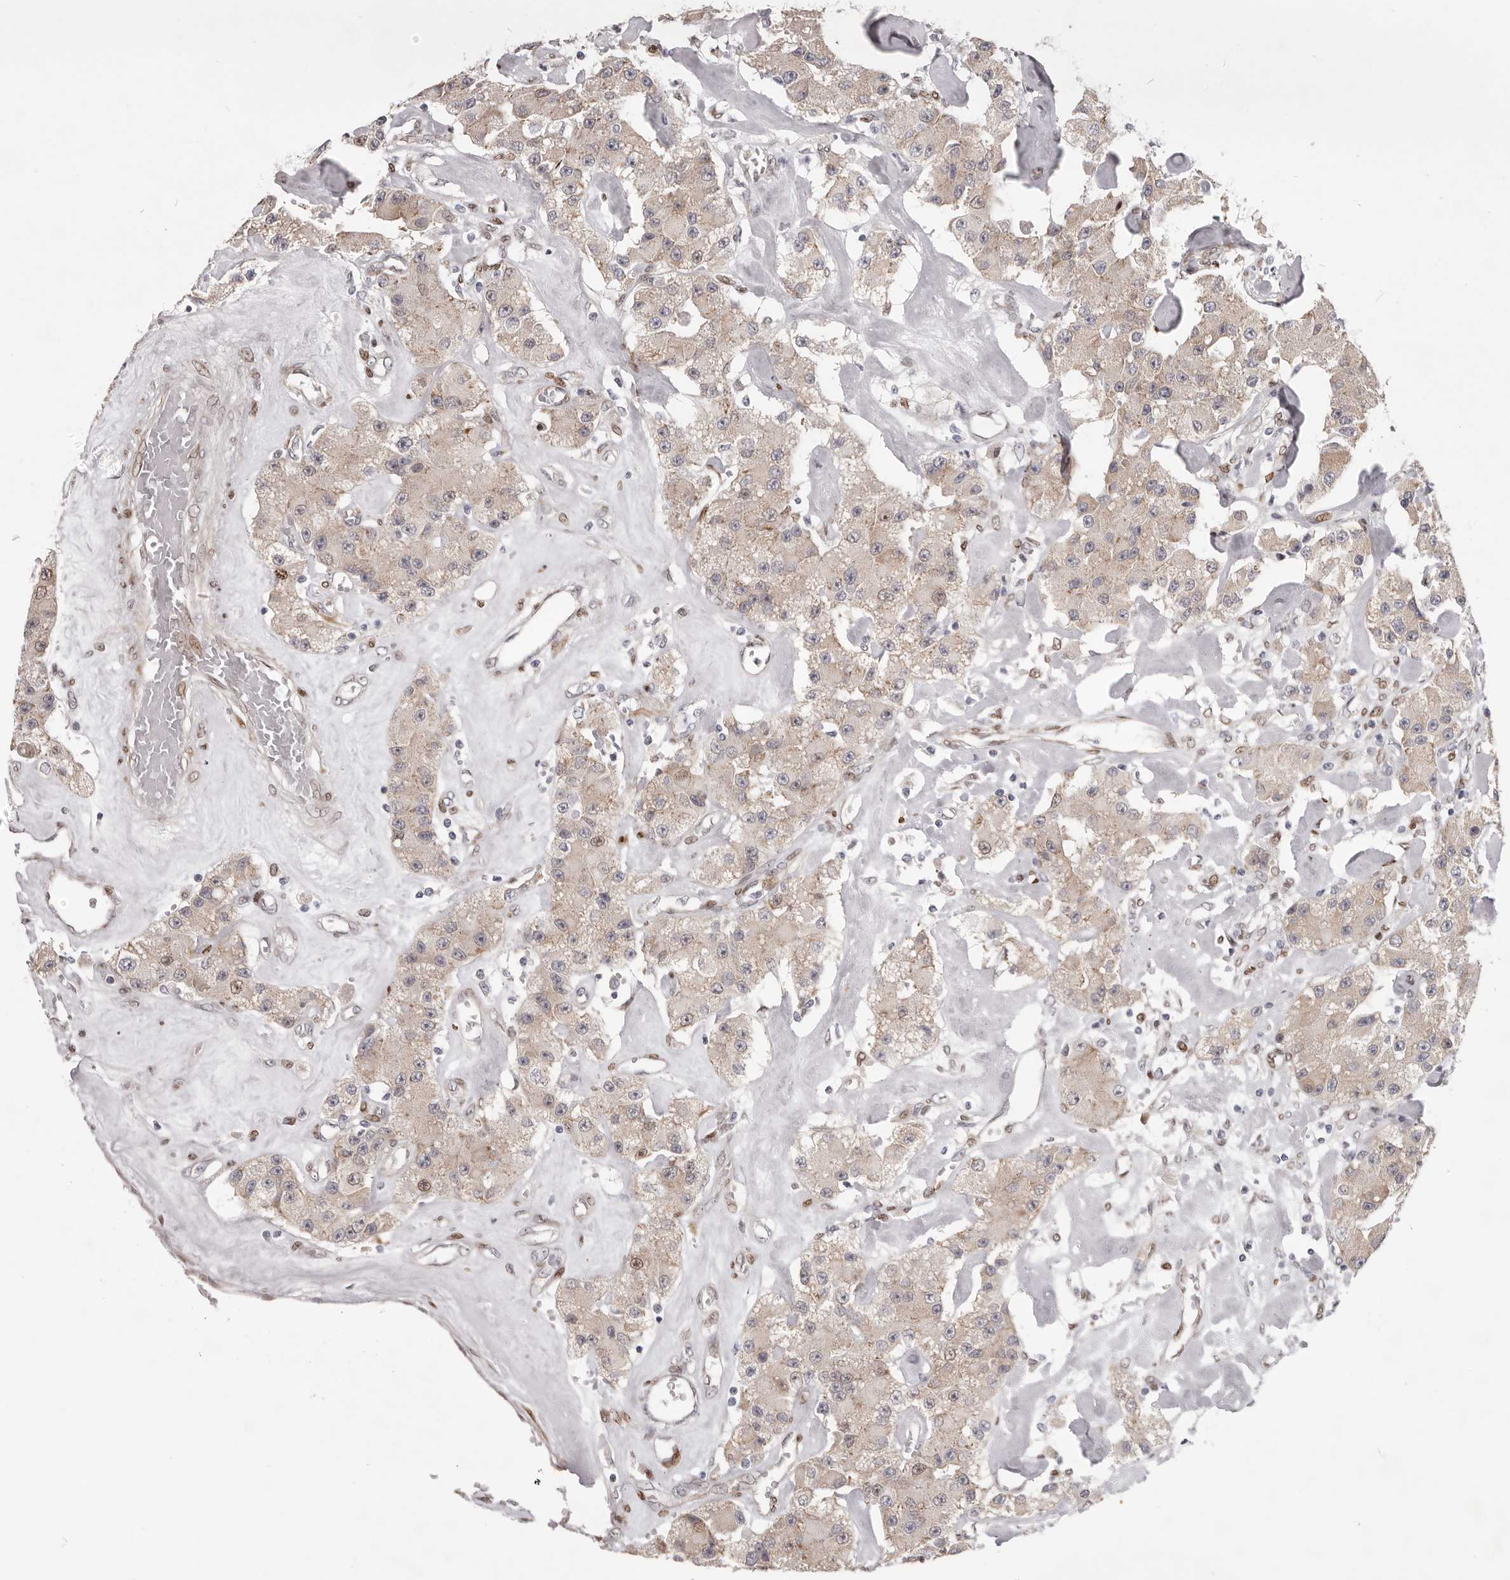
{"staining": {"intensity": "weak", "quantity": ">75%", "location": "cytoplasmic/membranous"}, "tissue": "carcinoid", "cell_type": "Tumor cells", "image_type": "cancer", "snomed": [{"axis": "morphology", "description": "Carcinoid, malignant, NOS"}, {"axis": "topography", "description": "Pancreas"}], "caption": "The immunohistochemical stain shows weak cytoplasmic/membranous staining in tumor cells of carcinoid tissue. (Brightfield microscopy of DAB IHC at high magnification).", "gene": "SRP19", "patient": {"sex": "male", "age": 41}}